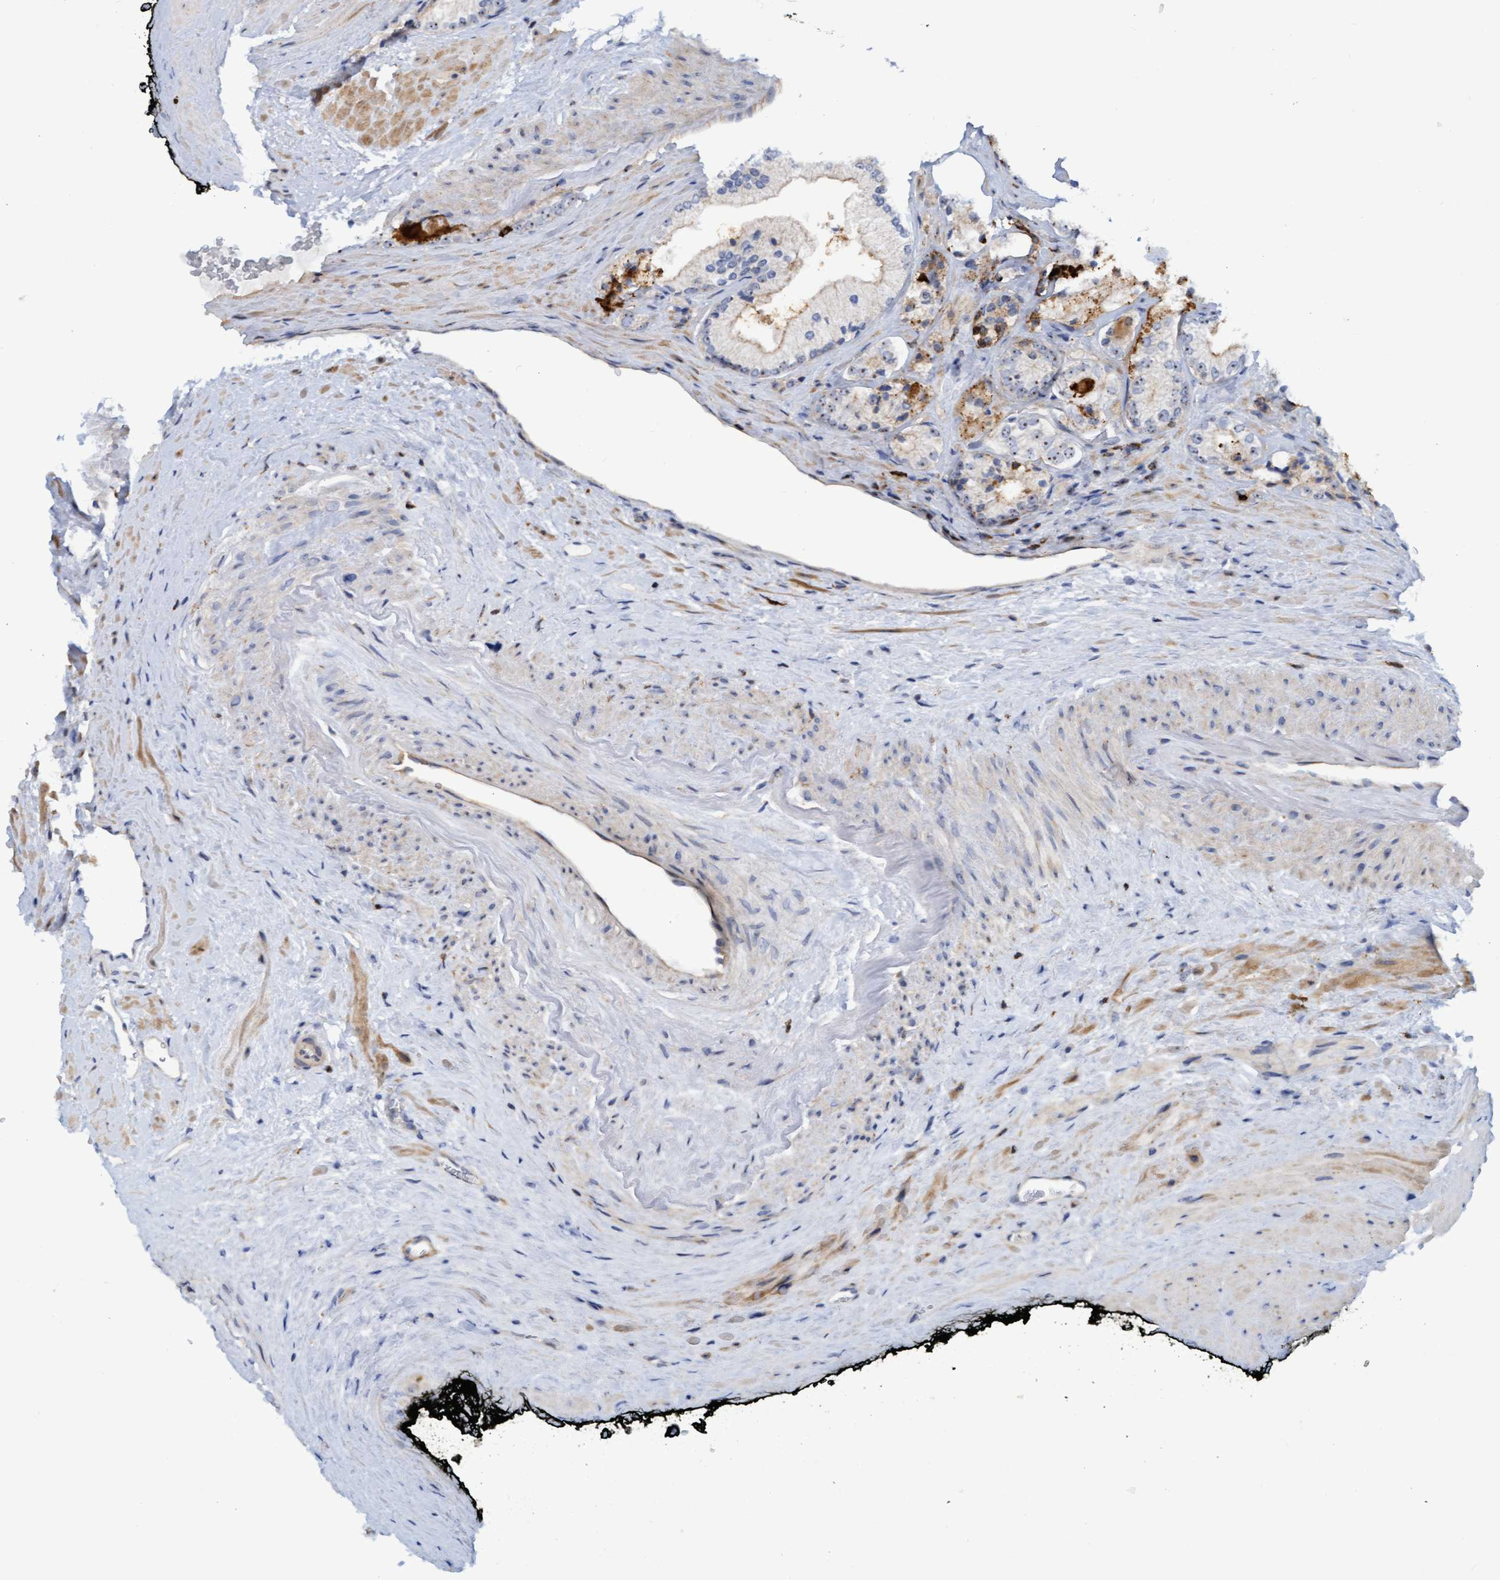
{"staining": {"intensity": "moderate", "quantity": "<25%", "location": "cytoplasmic/membranous"}, "tissue": "prostate cancer", "cell_type": "Tumor cells", "image_type": "cancer", "snomed": [{"axis": "morphology", "description": "Adenocarcinoma, Low grade"}, {"axis": "topography", "description": "Prostate"}], "caption": "Protein expression analysis of prostate cancer reveals moderate cytoplasmic/membranous expression in approximately <25% of tumor cells.", "gene": "FNBP1", "patient": {"sex": "male", "age": 65}}